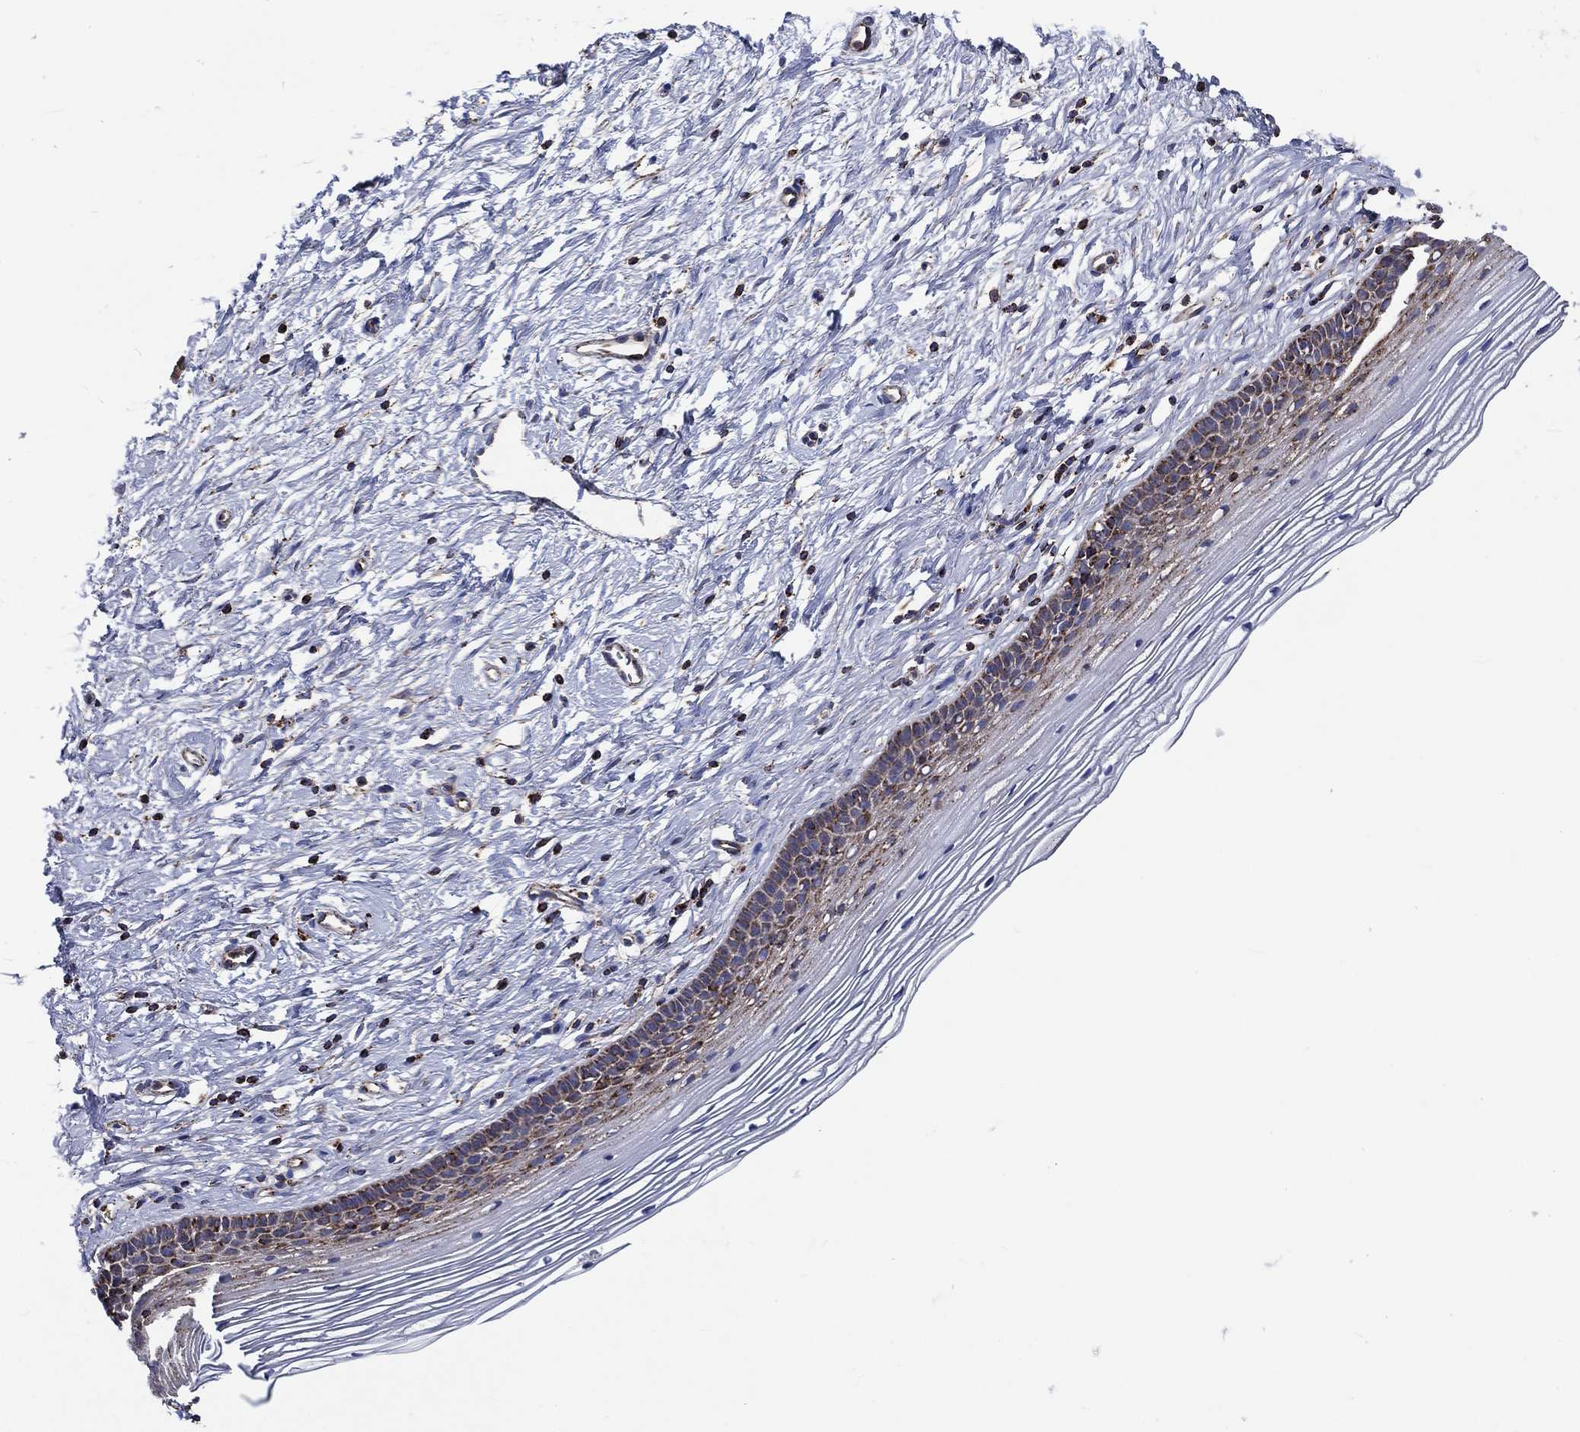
{"staining": {"intensity": "strong", "quantity": "25%-75%", "location": "cytoplasmic/membranous"}, "tissue": "cervix", "cell_type": "Glandular cells", "image_type": "normal", "snomed": [{"axis": "morphology", "description": "Normal tissue, NOS"}, {"axis": "topography", "description": "Cervix"}], "caption": "Glandular cells reveal high levels of strong cytoplasmic/membranous staining in approximately 25%-75% of cells in unremarkable cervix. (Stains: DAB (3,3'-diaminobenzidine) in brown, nuclei in blue, Microscopy: brightfield microscopy at high magnification).", "gene": "ANKRD37", "patient": {"sex": "female", "age": 39}}